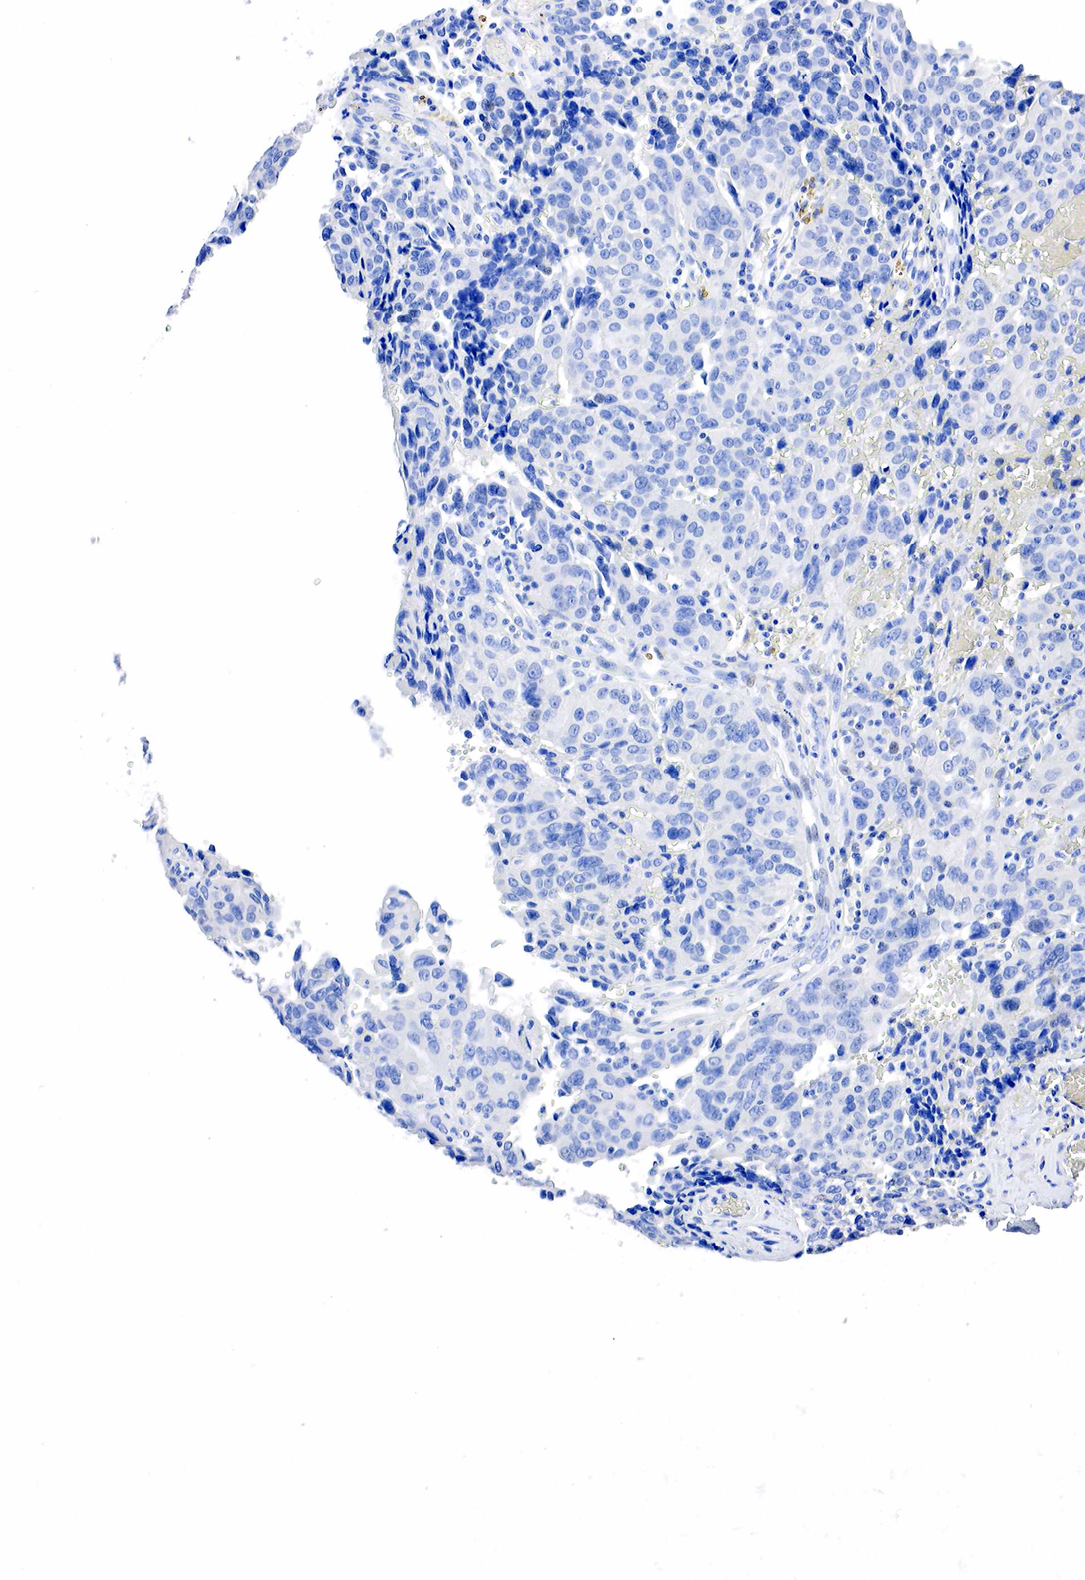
{"staining": {"intensity": "negative", "quantity": "none", "location": "none"}, "tissue": "ovarian cancer", "cell_type": "Tumor cells", "image_type": "cancer", "snomed": [{"axis": "morphology", "description": "Carcinoma, endometroid"}, {"axis": "topography", "description": "Ovary"}], "caption": "Photomicrograph shows no protein staining in tumor cells of endometroid carcinoma (ovarian) tissue.", "gene": "SST", "patient": {"sex": "female", "age": 75}}